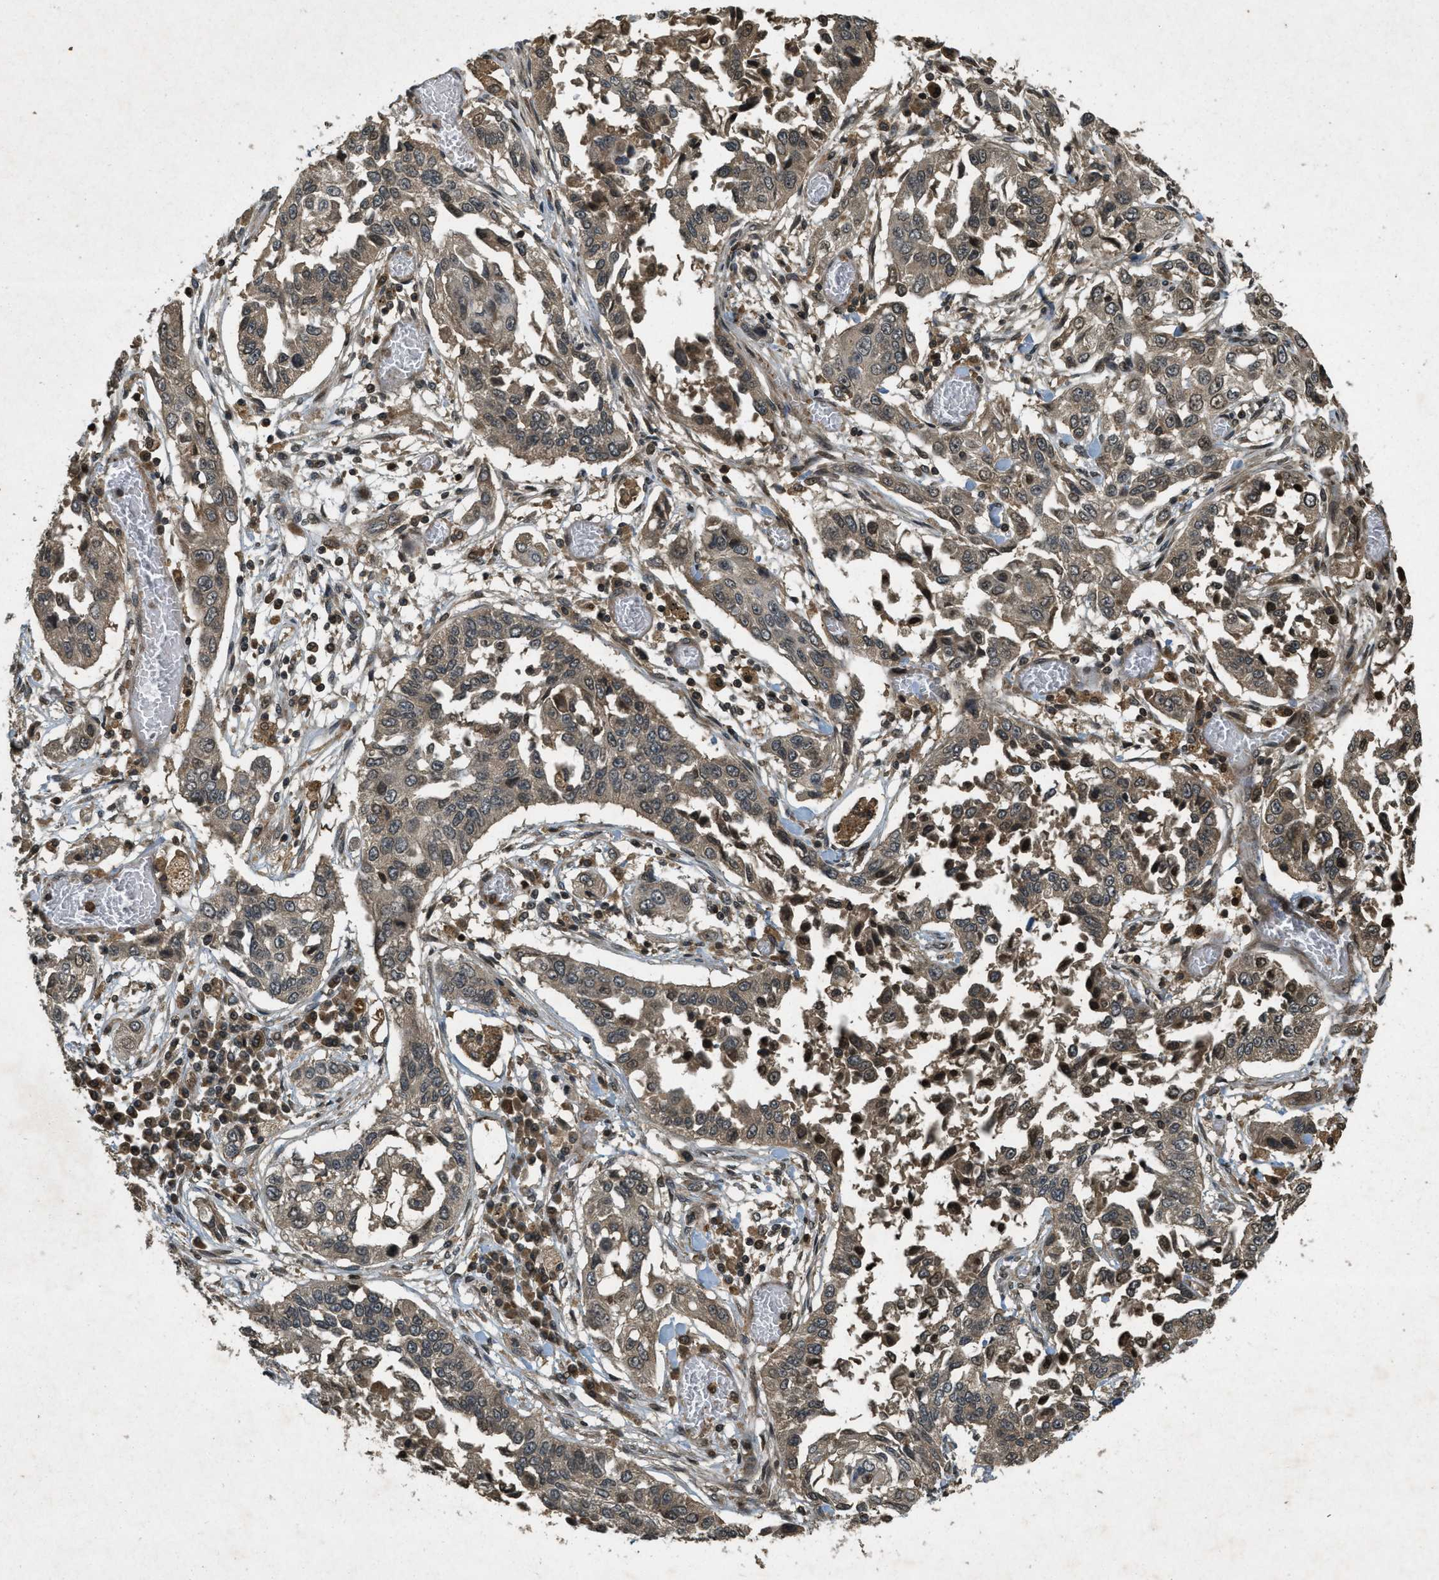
{"staining": {"intensity": "moderate", "quantity": ">75%", "location": "cytoplasmic/membranous"}, "tissue": "lung cancer", "cell_type": "Tumor cells", "image_type": "cancer", "snomed": [{"axis": "morphology", "description": "Squamous cell carcinoma, NOS"}, {"axis": "topography", "description": "Lung"}], "caption": "Protein staining shows moderate cytoplasmic/membranous positivity in about >75% of tumor cells in lung cancer.", "gene": "ATG7", "patient": {"sex": "male", "age": 71}}